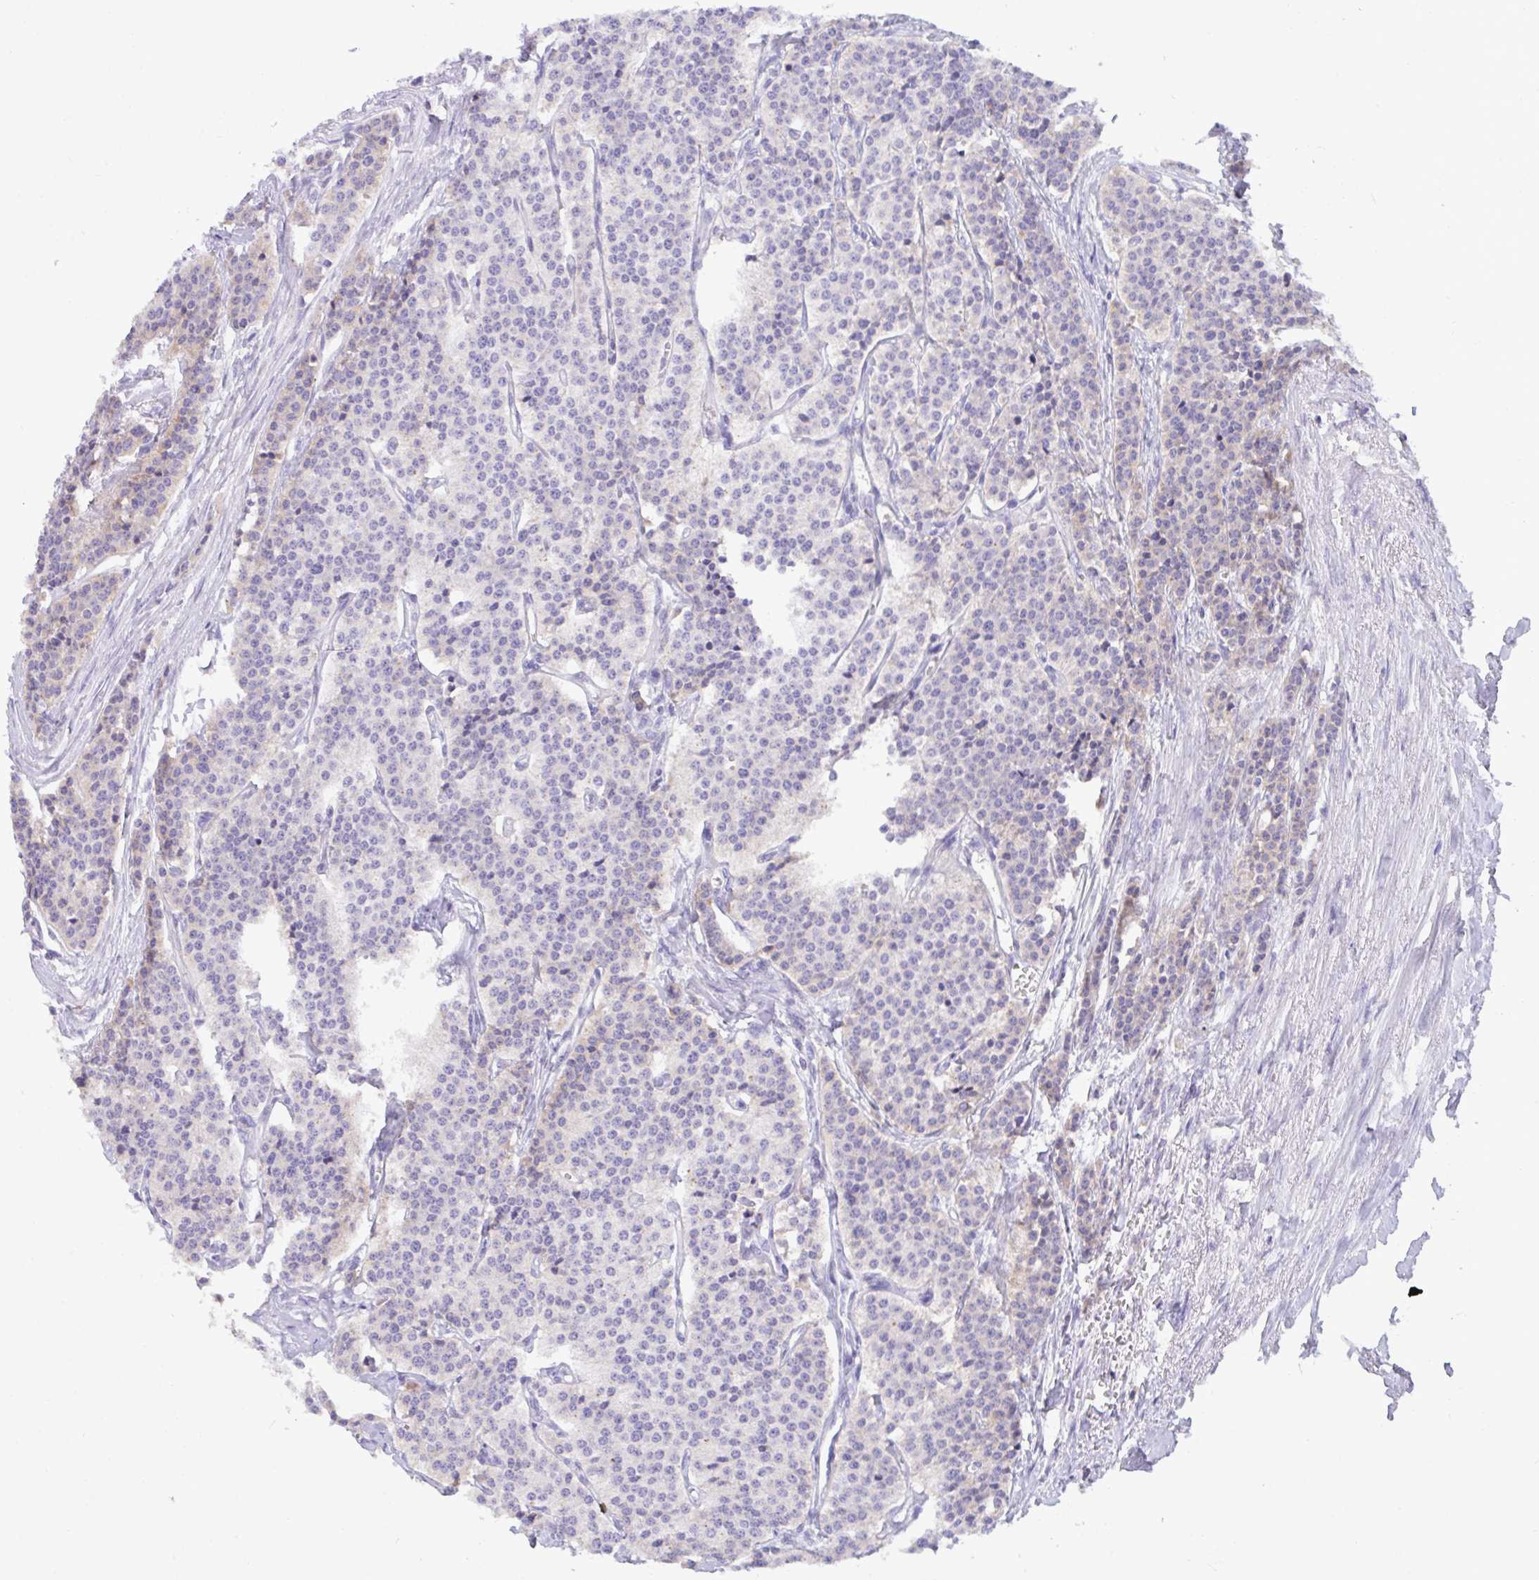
{"staining": {"intensity": "weak", "quantity": "<25%", "location": "cytoplasmic/membranous"}, "tissue": "carcinoid", "cell_type": "Tumor cells", "image_type": "cancer", "snomed": [{"axis": "morphology", "description": "Carcinoid, malignant, NOS"}, {"axis": "topography", "description": "Small intestine"}], "caption": "Tumor cells show no significant positivity in carcinoid. (Stains: DAB immunohistochemistry with hematoxylin counter stain, Microscopy: brightfield microscopy at high magnification).", "gene": "ZNF581", "patient": {"sex": "male", "age": 63}}